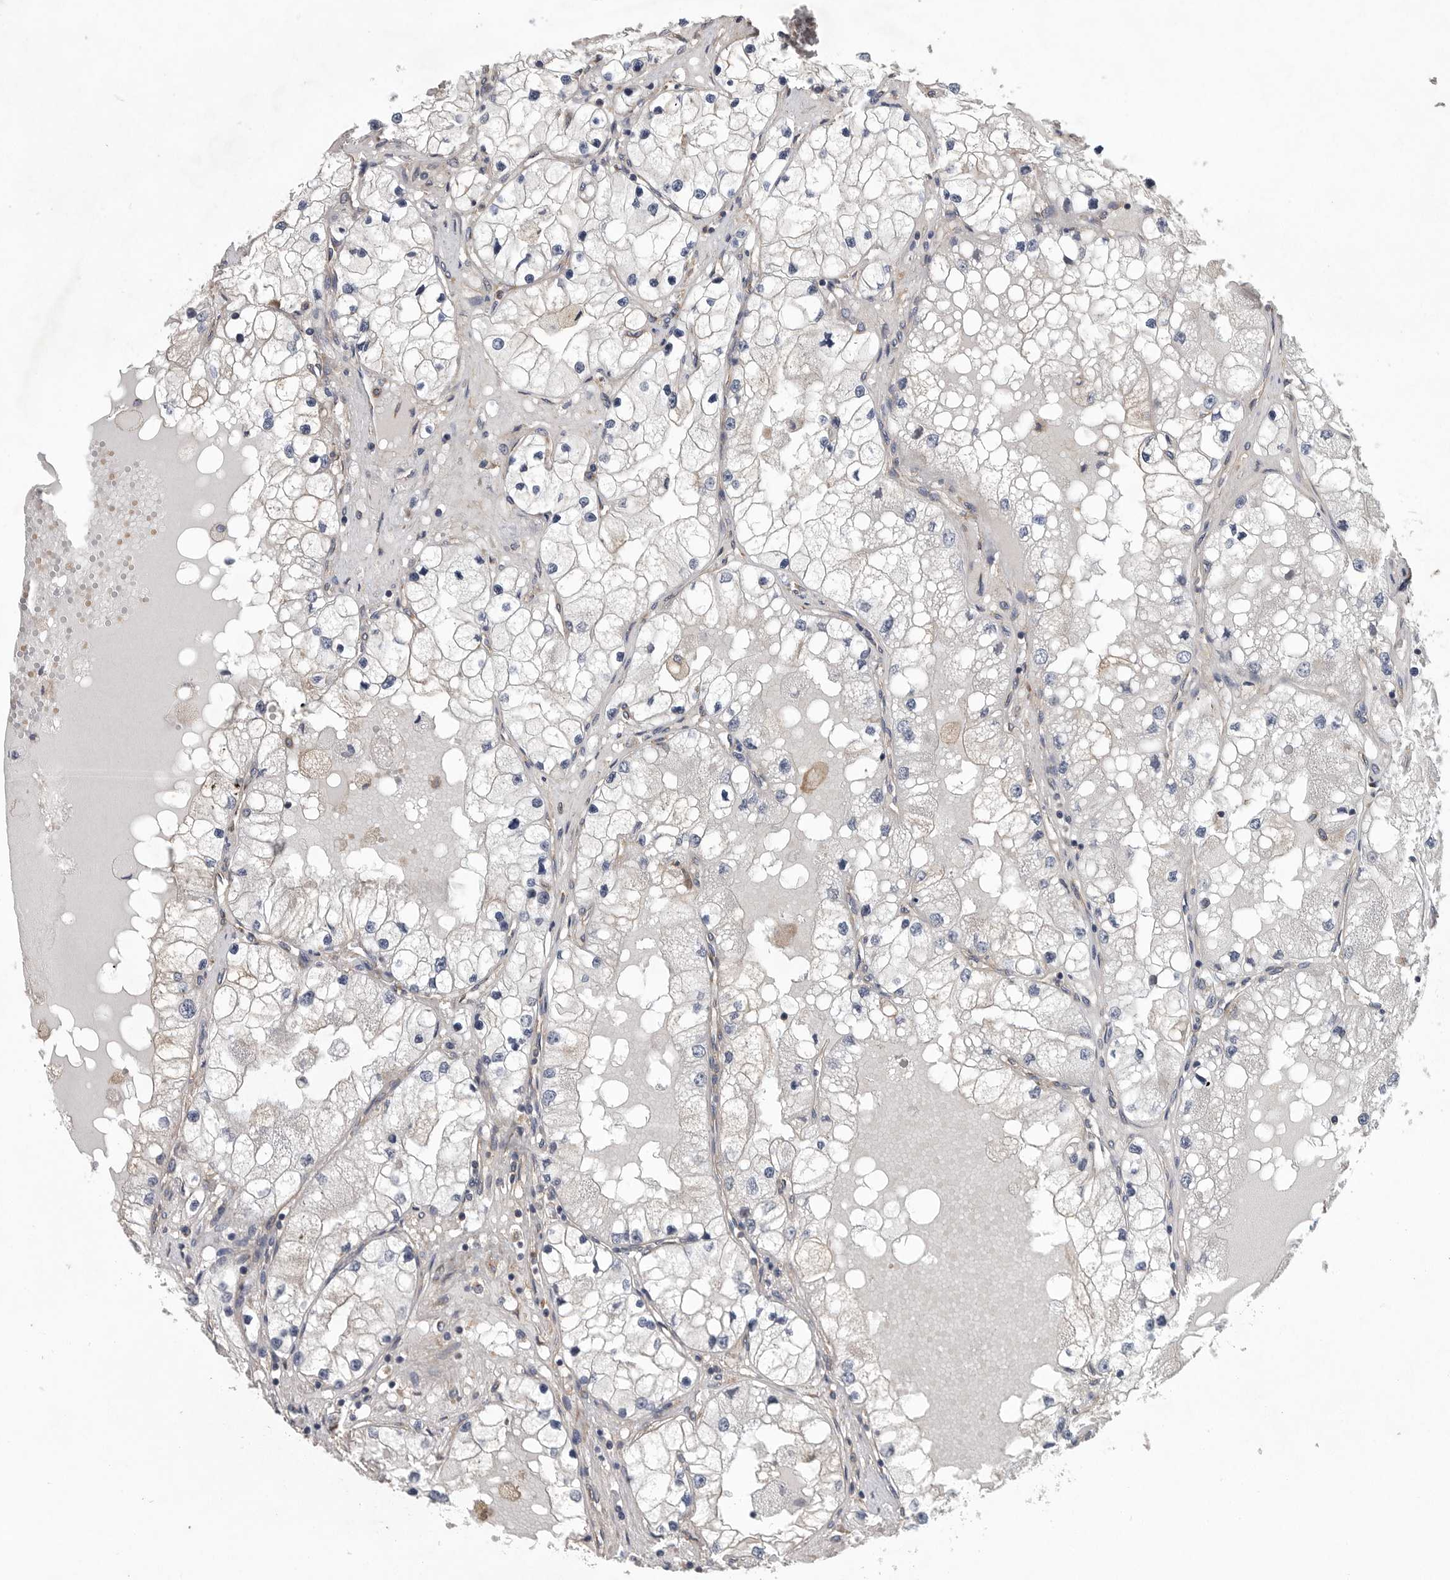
{"staining": {"intensity": "negative", "quantity": "none", "location": "none"}, "tissue": "renal cancer", "cell_type": "Tumor cells", "image_type": "cancer", "snomed": [{"axis": "morphology", "description": "Adenocarcinoma, NOS"}, {"axis": "topography", "description": "Kidney"}], "caption": "Adenocarcinoma (renal) was stained to show a protein in brown. There is no significant staining in tumor cells.", "gene": "OXR1", "patient": {"sex": "male", "age": 68}}